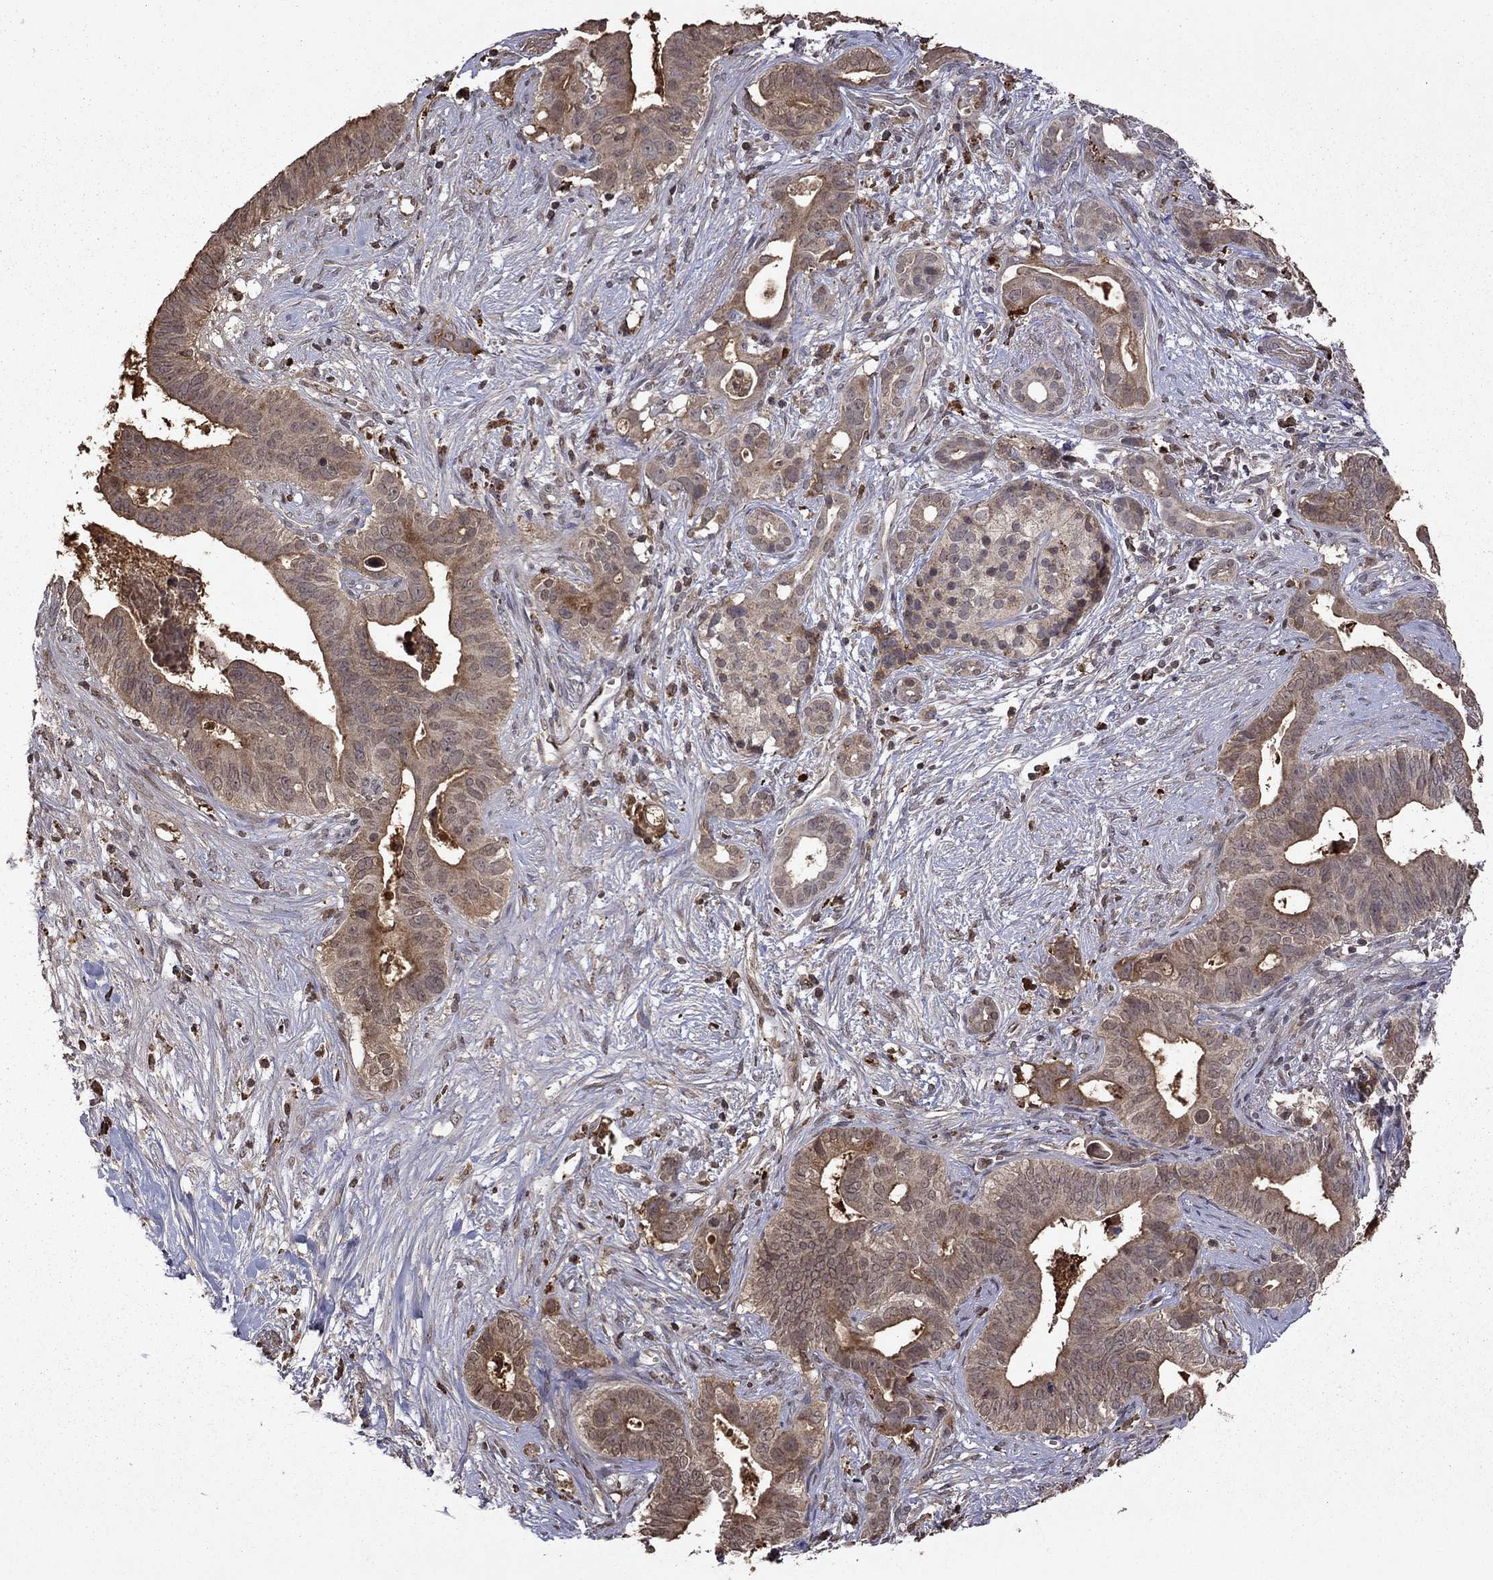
{"staining": {"intensity": "moderate", "quantity": "25%-75%", "location": "cytoplasmic/membranous"}, "tissue": "pancreatic cancer", "cell_type": "Tumor cells", "image_type": "cancer", "snomed": [{"axis": "morphology", "description": "Adenocarcinoma, NOS"}, {"axis": "topography", "description": "Pancreas"}], "caption": "The immunohistochemical stain shows moderate cytoplasmic/membranous staining in tumor cells of pancreatic cancer (adenocarcinoma) tissue.", "gene": "NLGN1", "patient": {"sex": "male", "age": 61}}